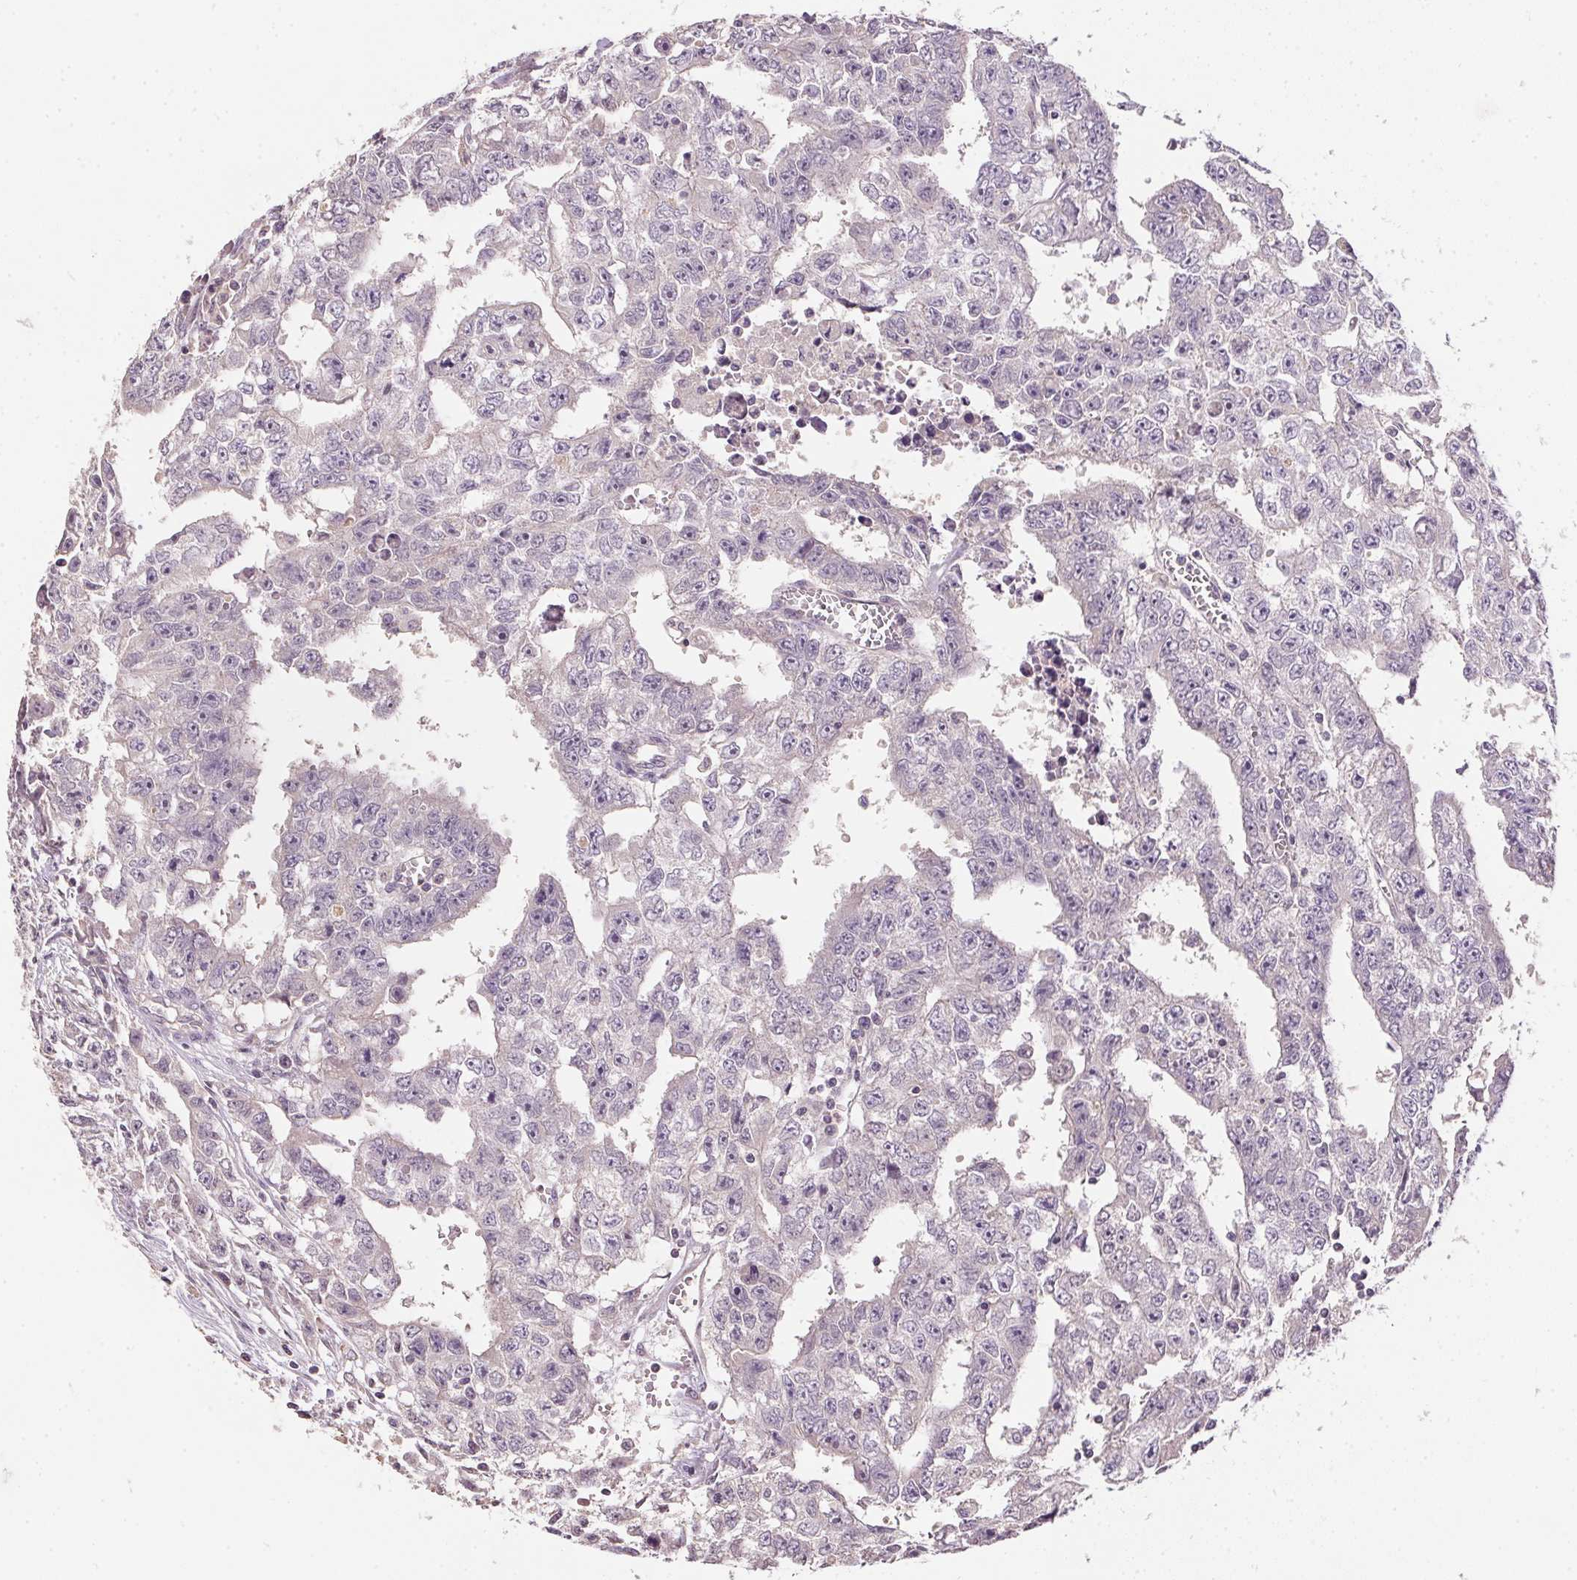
{"staining": {"intensity": "negative", "quantity": "none", "location": "none"}, "tissue": "testis cancer", "cell_type": "Tumor cells", "image_type": "cancer", "snomed": [{"axis": "morphology", "description": "Carcinoma, Embryonal, NOS"}, {"axis": "morphology", "description": "Teratoma, malignant, NOS"}, {"axis": "topography", "description": "Testis"}], "caption": "This is a histopathology image of immunohistochemistry staining of testis cancer, which shows no expression in tumor cells.", "gene": "ALDH8A1", "patient": {"sex": "male", "age": 24}}